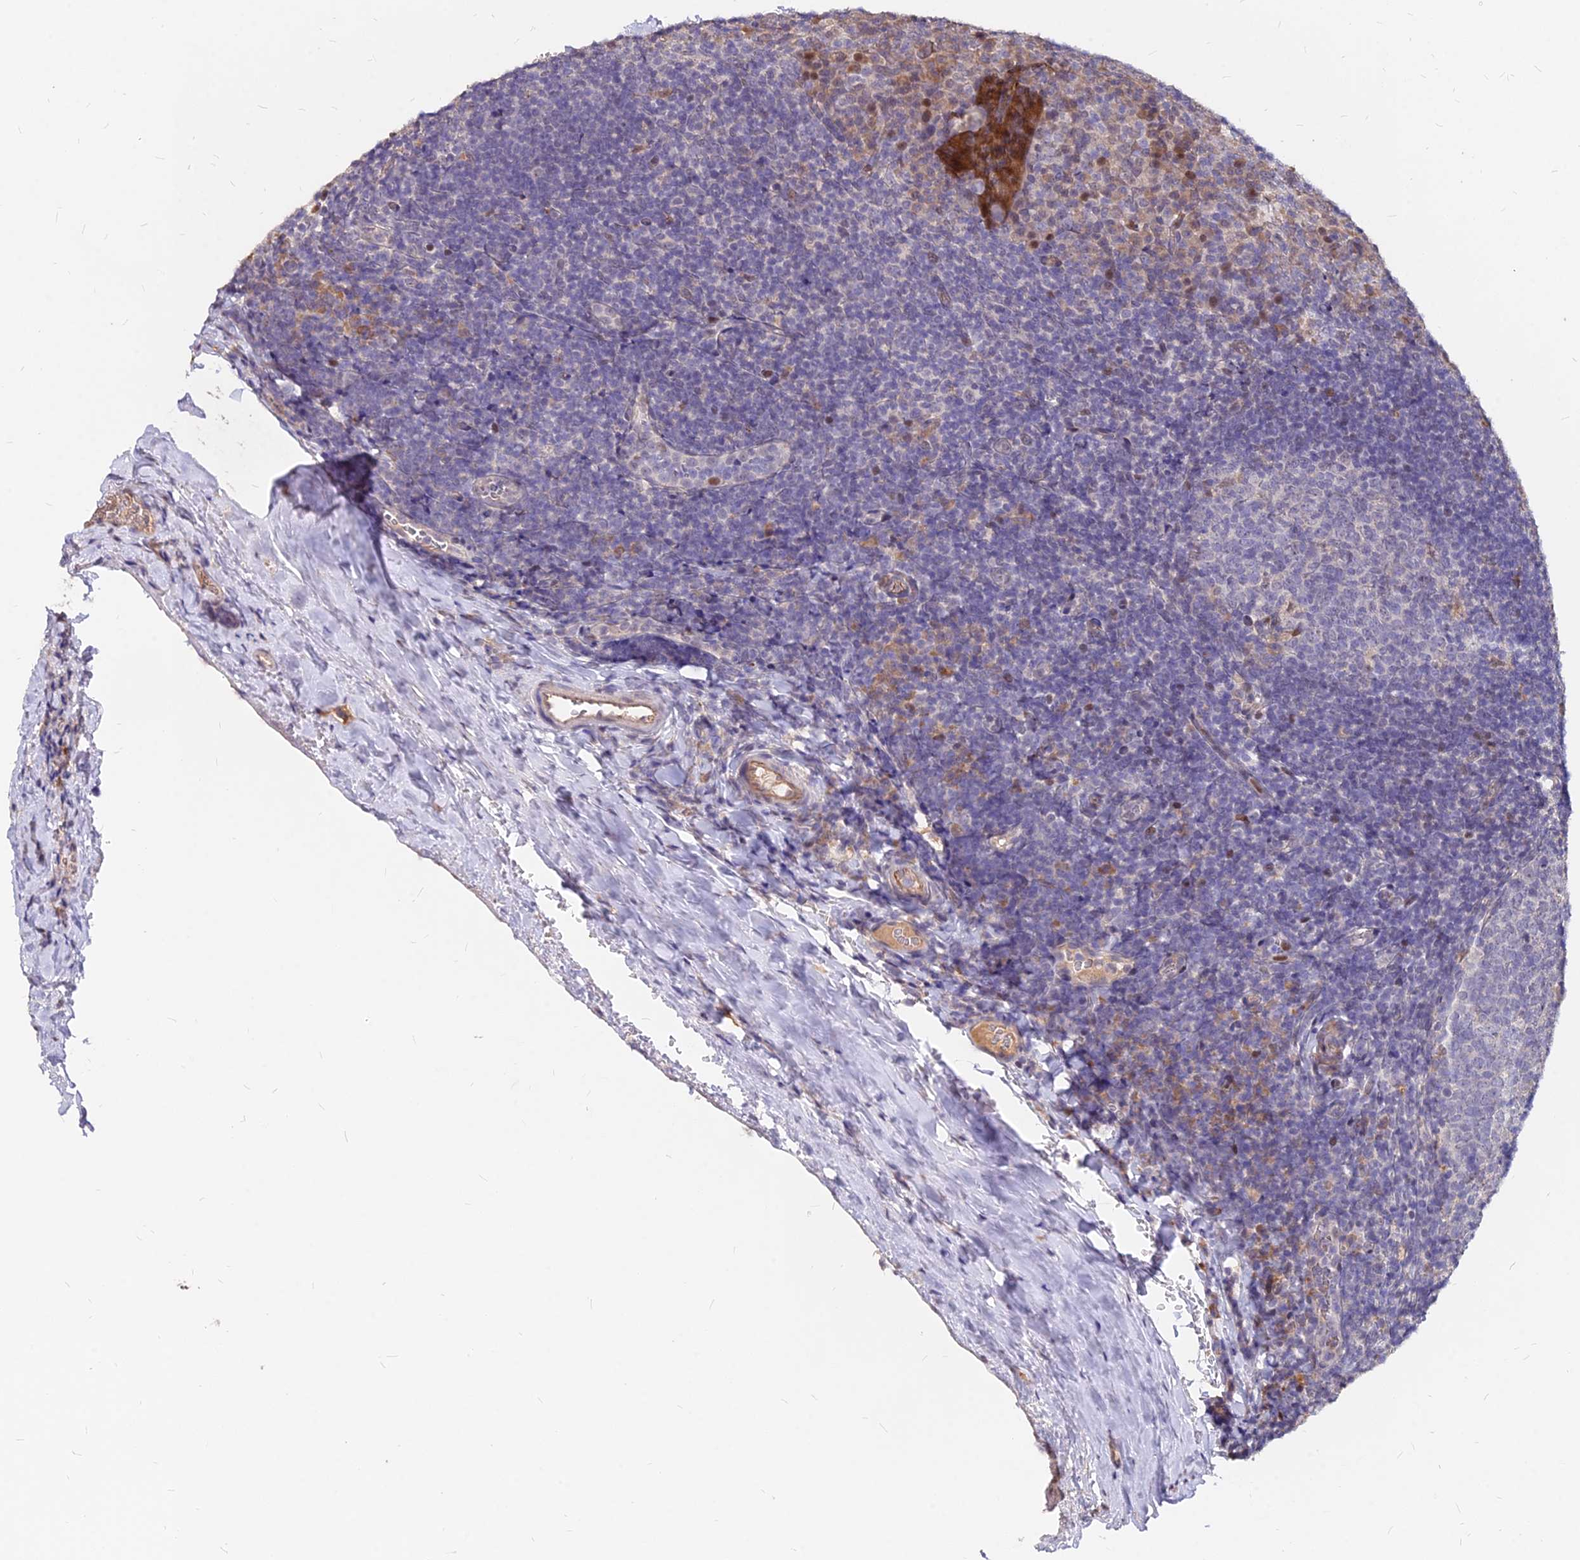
{"staining": {"intensity": "negative", "quantity": "none", "location": "none"}, "tissue": "tonsil", "cell_type": "Germinal center cells", "image_type": "normal", "snomed": [{"axis": "morphology", "description": "Normal tissue, NOS"}, {"axis": "topography", "description": "Tonsil"}], "caption": "This is a histopathology image of IHC staining of unremarkable tonsil, which shows no positivity in germinal center cells. The staining is performed using DAB brown chromogen with nuclei counter-stained in using hematoxylin.", "gene": "C11orf68", "patient": {"sex": "male", "age": 17}}